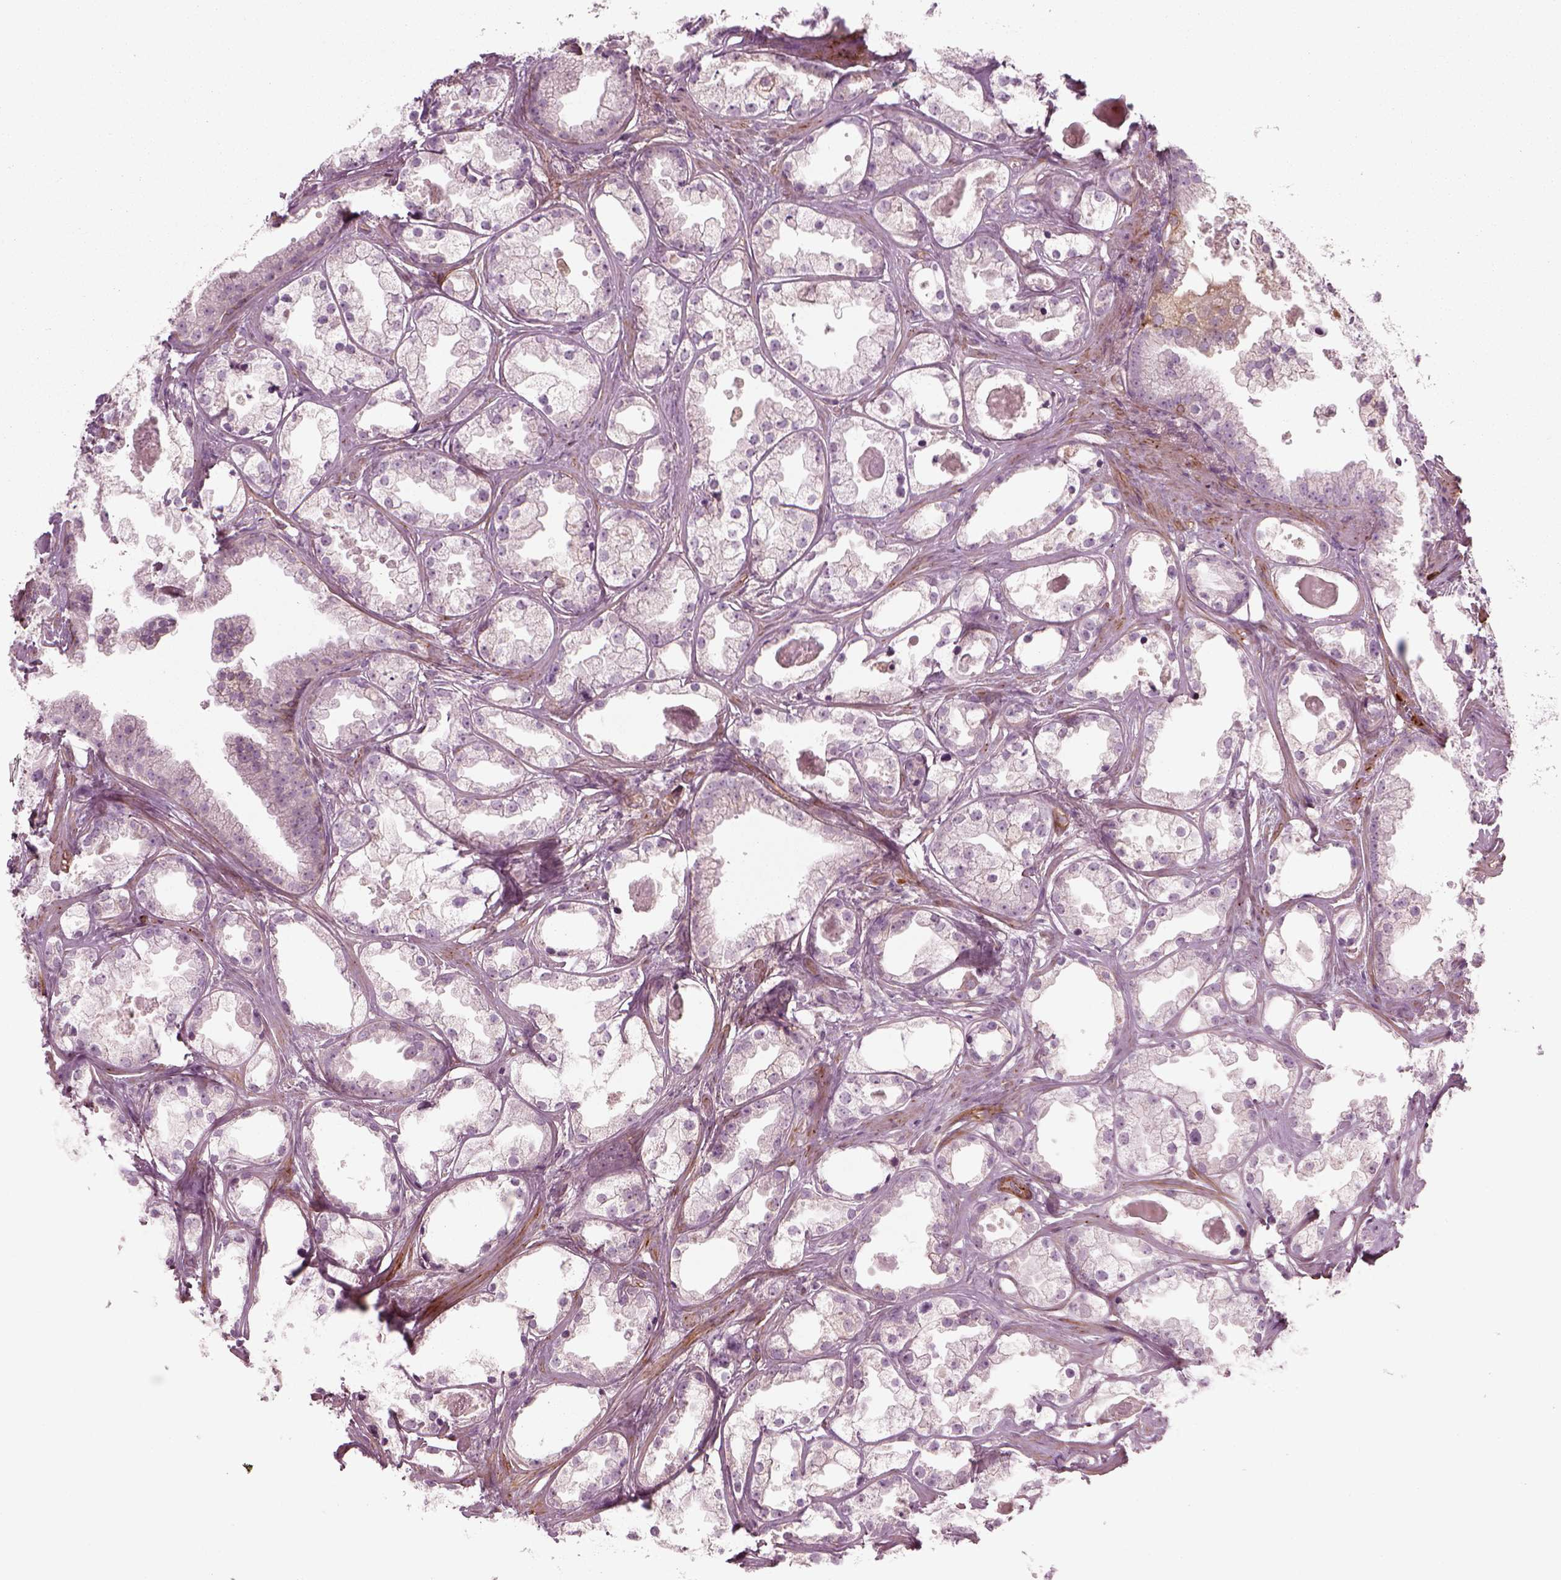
{"staining": {"intensity": "negative", "quantity": "none", "location": "none"}, "tissue": "prostate cancer", "cell_type": "Tumor cells", "image_type": "cancer", "snomed": [{"axis": "morphology", "description": "Adenocarcinoma, Low grade"}, {"axis": "topography", "description": "Prostate"}], "caption": "DAB immunohistochemical staining of human prostate cancer (adenocarcinoma (low-grade)) exhibits no significant positivity in tumor cells. Brightfield microscopy of IHC stained with DAB (3,3'-diaminobenzidine) (brown) and hematoxylin (blue), captured at high magnification.", "gene": "NPTN", "patient": {"sex": "male", "age": 65}}